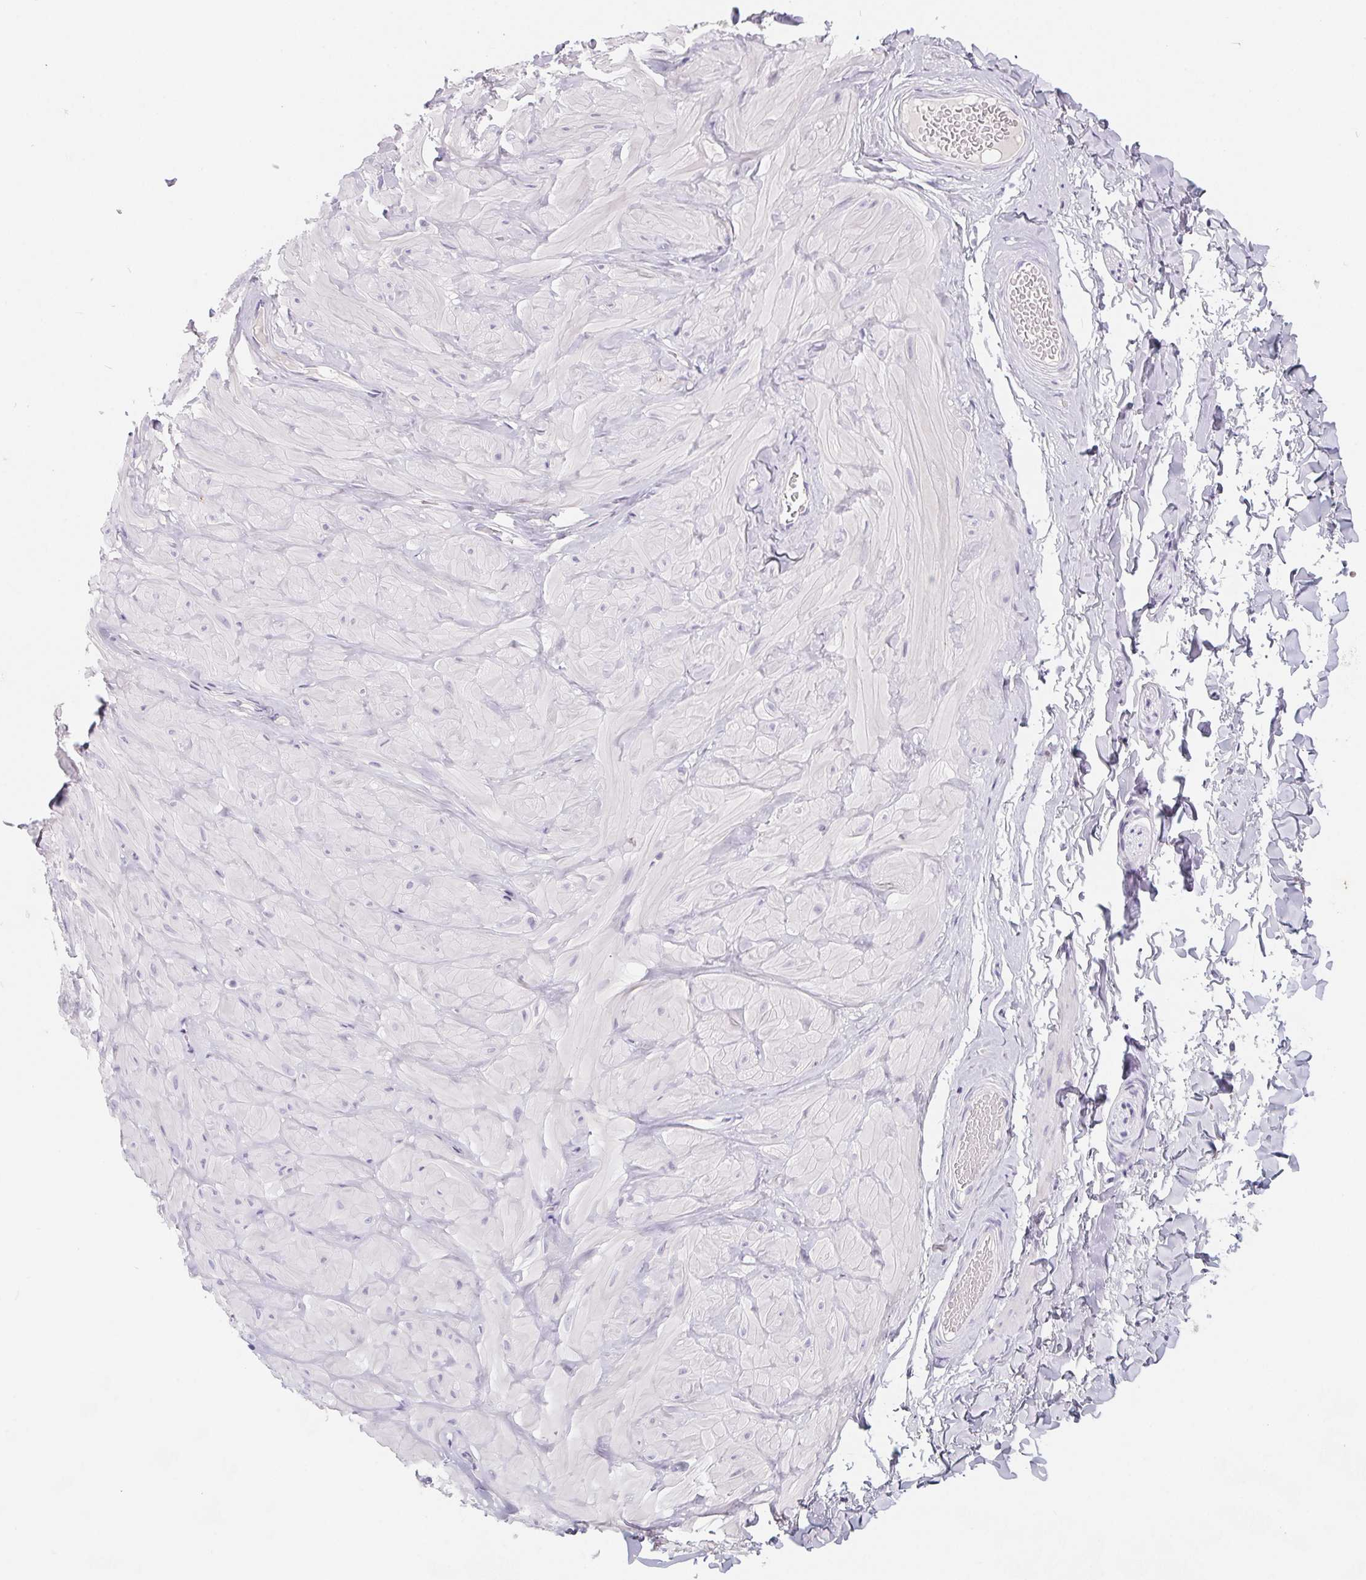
{"staining": {"intensity": "negative", "quantity": "none", "location": "none"}, "tissue": "adipose tissue", "cell_type": "Adipocytes", "image_type": "normal", "snomed": [{"axis": "morphology", "description": "Normal tissue, NOS"}, {"axis": "topography", "description": "Soft tissue"}, {"axis": "topography", "description": "Adipose tissue"}, {"axis": "topography", "description": "Vascular tissue"}, {"axis": "topography", "description": "Peripheral nerve tissue"}], "caption": "Immunohistochemistry (IHC) histopathology image of normal adipose tissue: human adipose tissue stained with DAB demonstrates no significant protein positivity in adipocytes. (IHC, brightfield microscopy, high magnification).", "gene": "FDX1", "patient": {"sex": "male", "age": 29}}